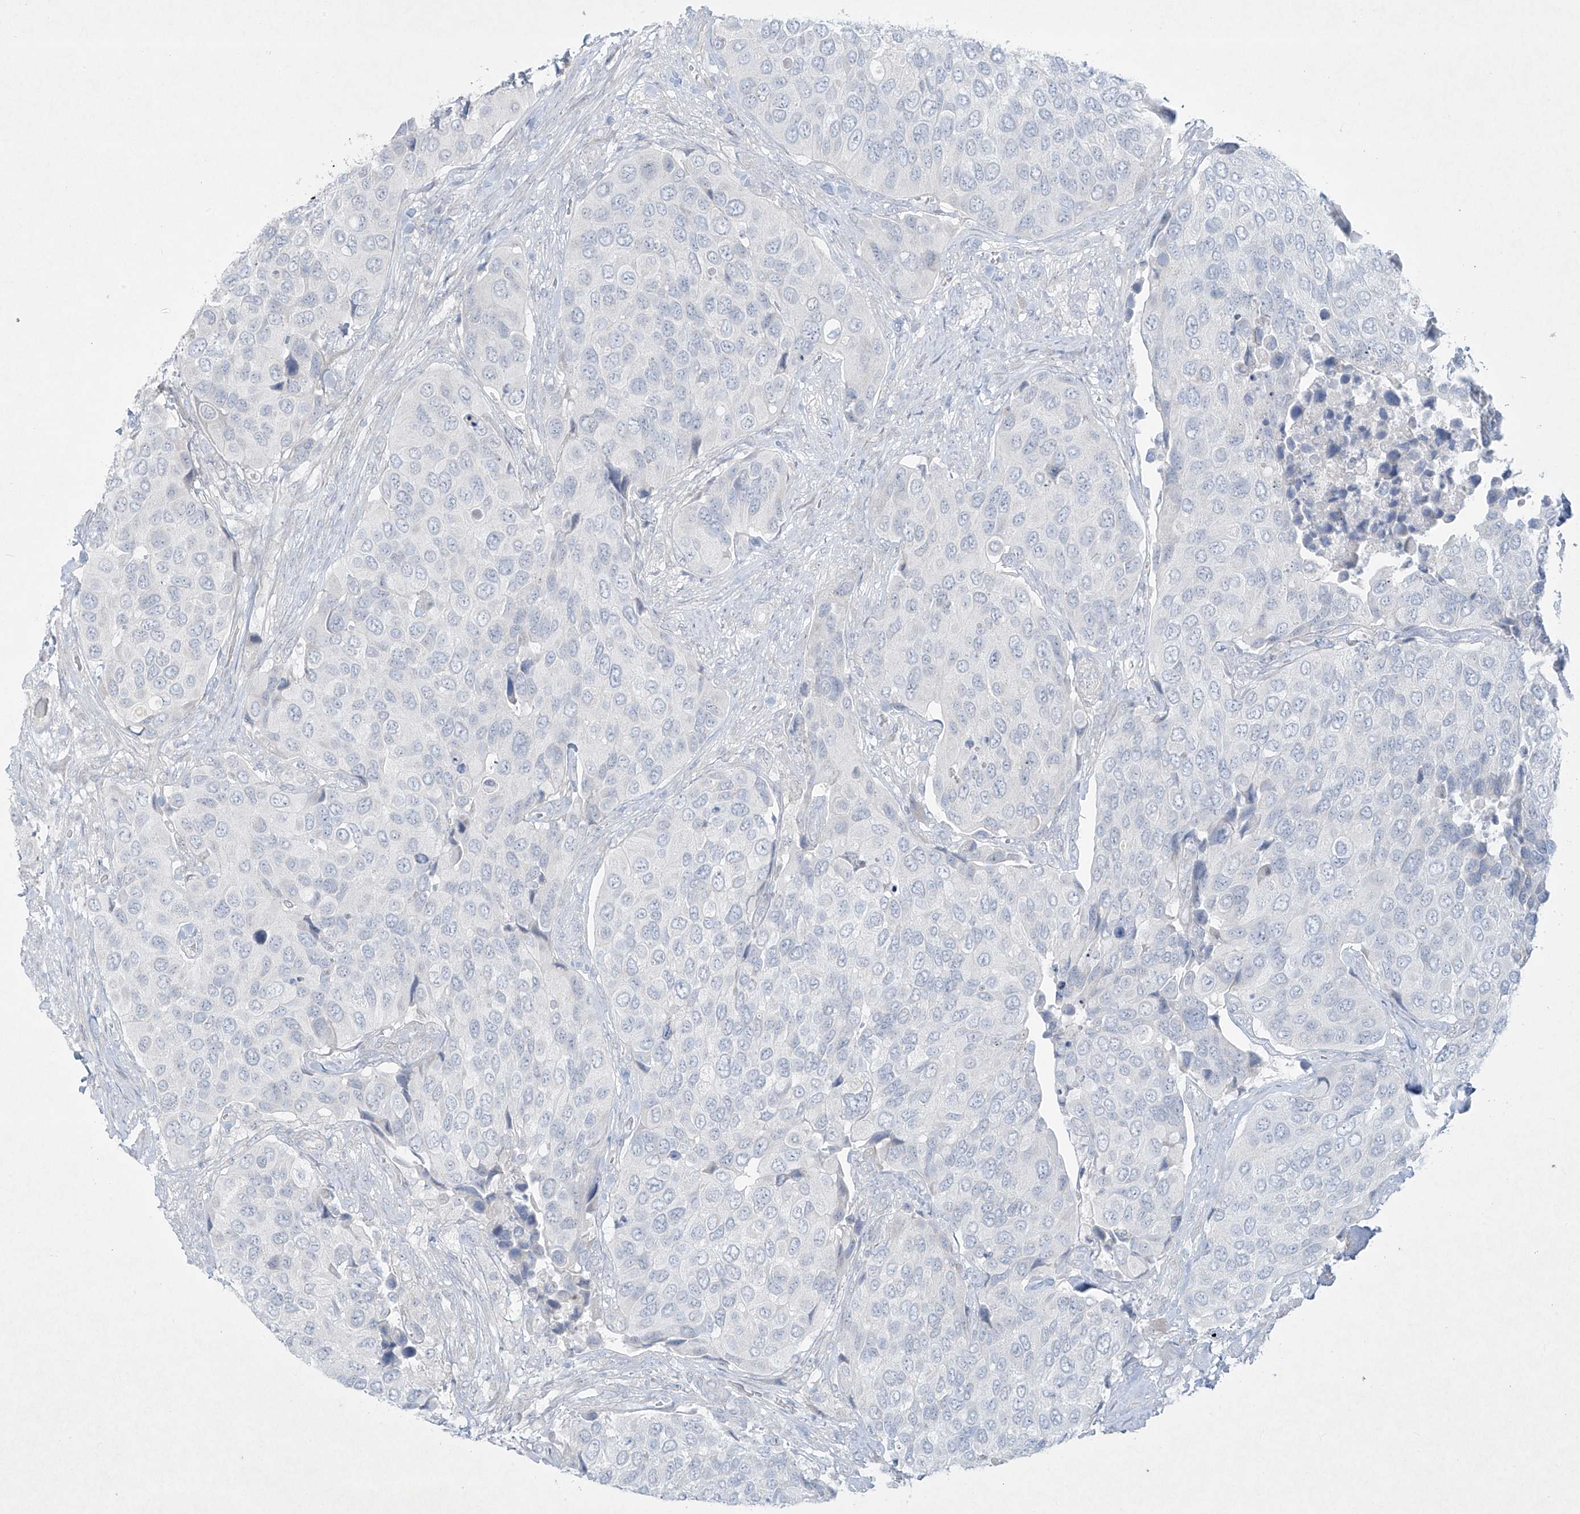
{"staining": {"intensity": "negative", "quantity": "none", "location": "none"}, "tissue": "urothelial cancer", "cell_type": "Tumor cells", "image_type": "cancer", "snomed": [{"axis": "morphology", "description": "Urothelial carcinoma, High grade"}, {"axis": "topography", "description": "Urinary bladder"}], "caption": "The IHC histopathology image has no significant positivity in tumor cells of high-grade urothelial carcinoma tissue.", "gene": "PAX6", "patient": {"sex": "male", "age": 74}}